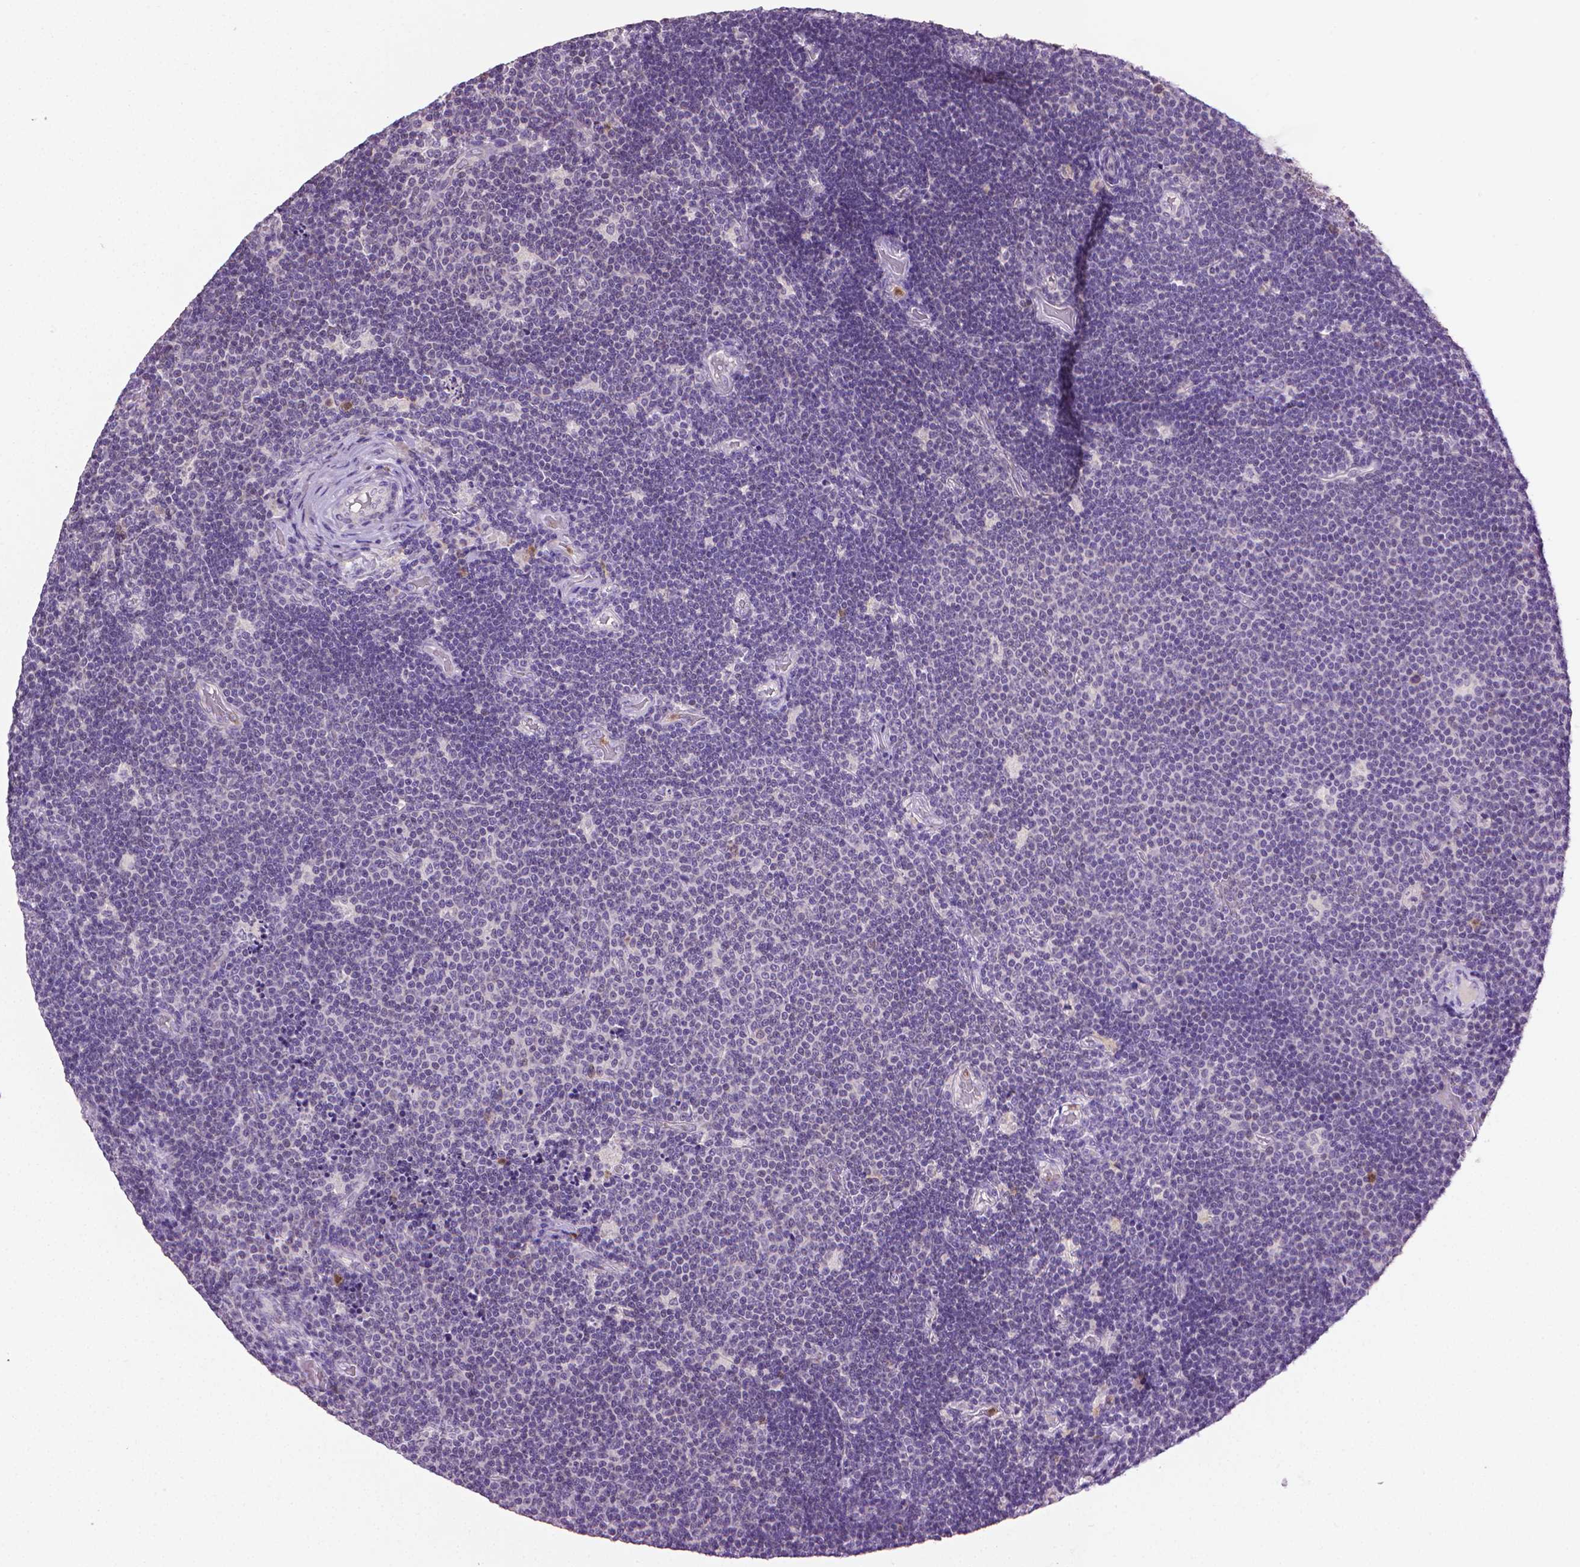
{"staining": {"intensity": "negative", "quantity": "none", "location": "none"}, "tissue": "lymphoma", "cell_type": "Tumor cells", "image_type": "cancer", "snomed": [{"axis": "morphology", "description": "Malignant lymphoma, non-Hodgkin's type, Low grade"}, {"axis": "topography", "description": "Brain"}], "caption": "Tumor cells are negative for protein expression in human lymphoma. (Immunohistochemistry, brightfield microscopy, high magnification).", "gene": "CDKN2D", "patient": {"sex": "female", "age": 66}}